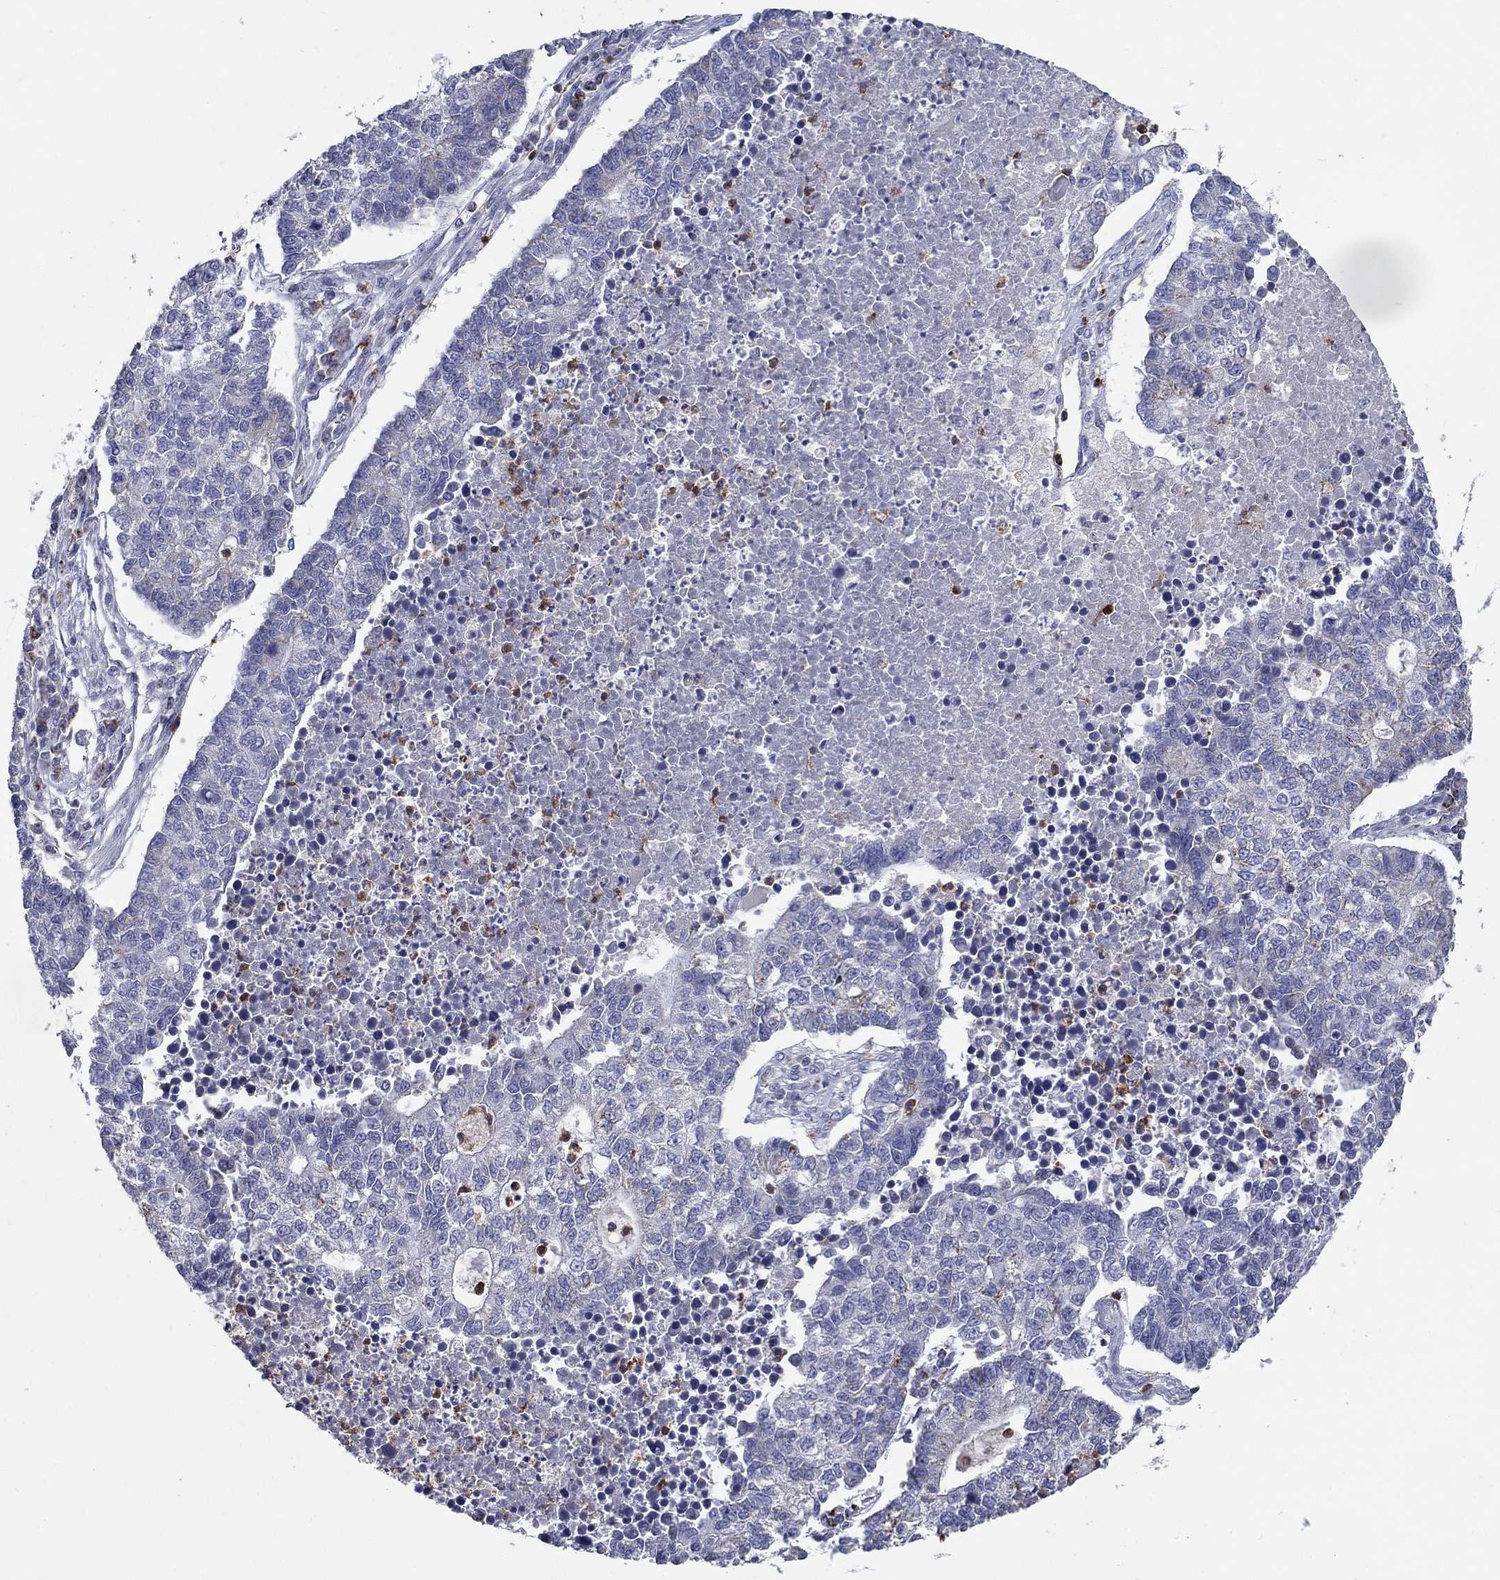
{"staining": {"intensity": "negative", "quantity": "none", "location": "none"}, "tissue": "lung cancer", "cell_type": "Tumor cells", "image_type": "cancer", "snomed": [{"axis": "morphology", "description": "Adenocarcinoma, NOS"}, {"axis": "topography", "description": "Lung"}], "caption": "An IHC histopathology image of adenocarcinoma (lung) is shown. There is no staining in tumor cells of adenocarcinoma (lung).", "gene": "NDUFA4L2", "patient": {"sex": "male", "age": 57}}